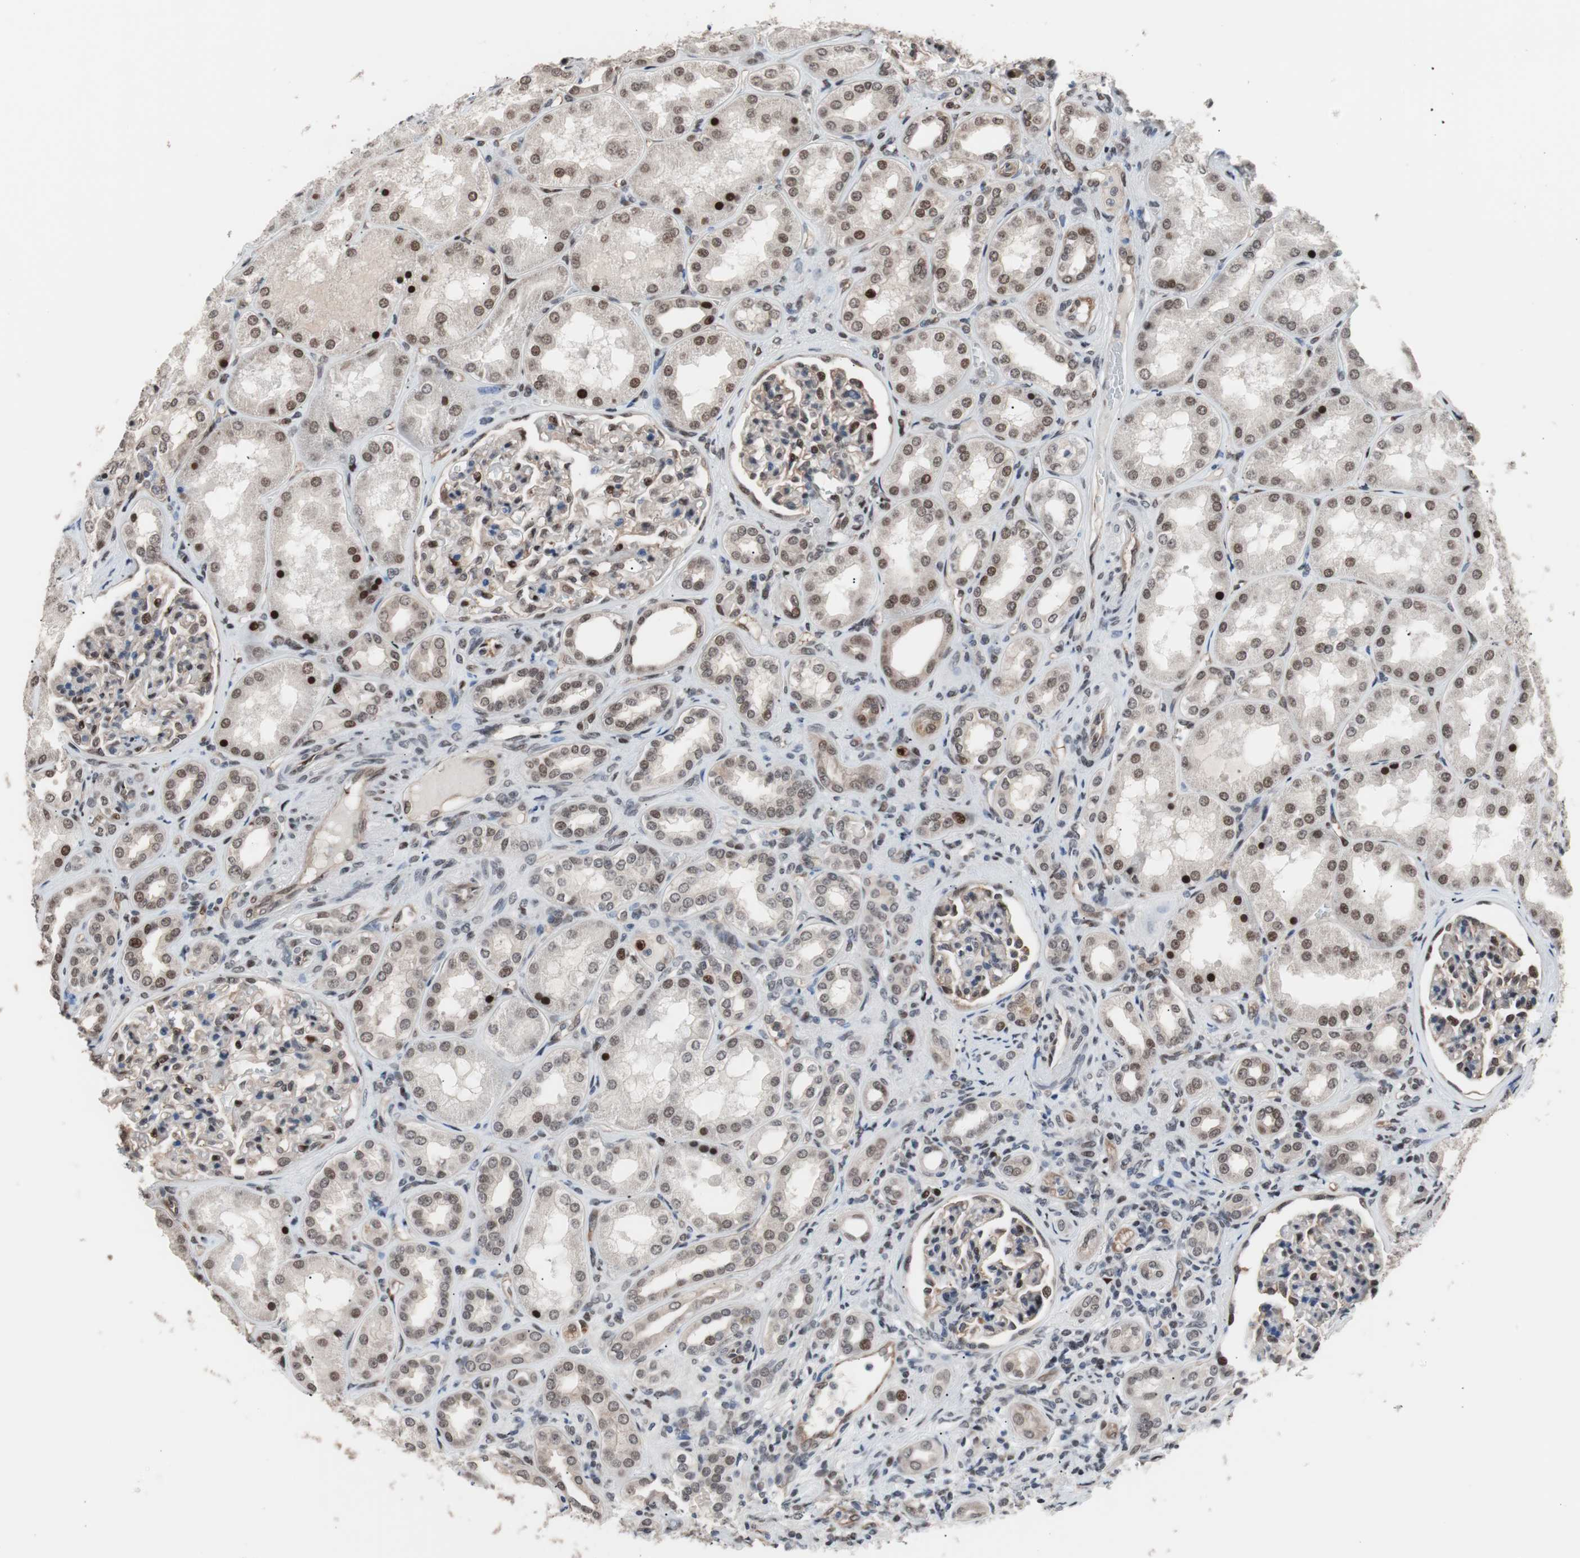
{"staining": {"intensity": "moderate", "quantity": ">75%", "location": "nuclear"}, "tissue": "kidney", "cell_type": "Cells in glomeruli", "image_type": "normal", "snomed": [{"axis": "morphology", "description": "Normal tissue, NOS"}, {"axis": "topography", "description": "Kidney"}], "caption": "Immunohistochemical staining of benign human kidney demonstrates >75% levels of moderate nuclear protein expression in approximately >75% of cells in glomeruli. (brown staining indicates protein expression, while blue staining denotes nuclei).", "gene": "POGZ", "patient": {"sex": "female", "age": 56}}